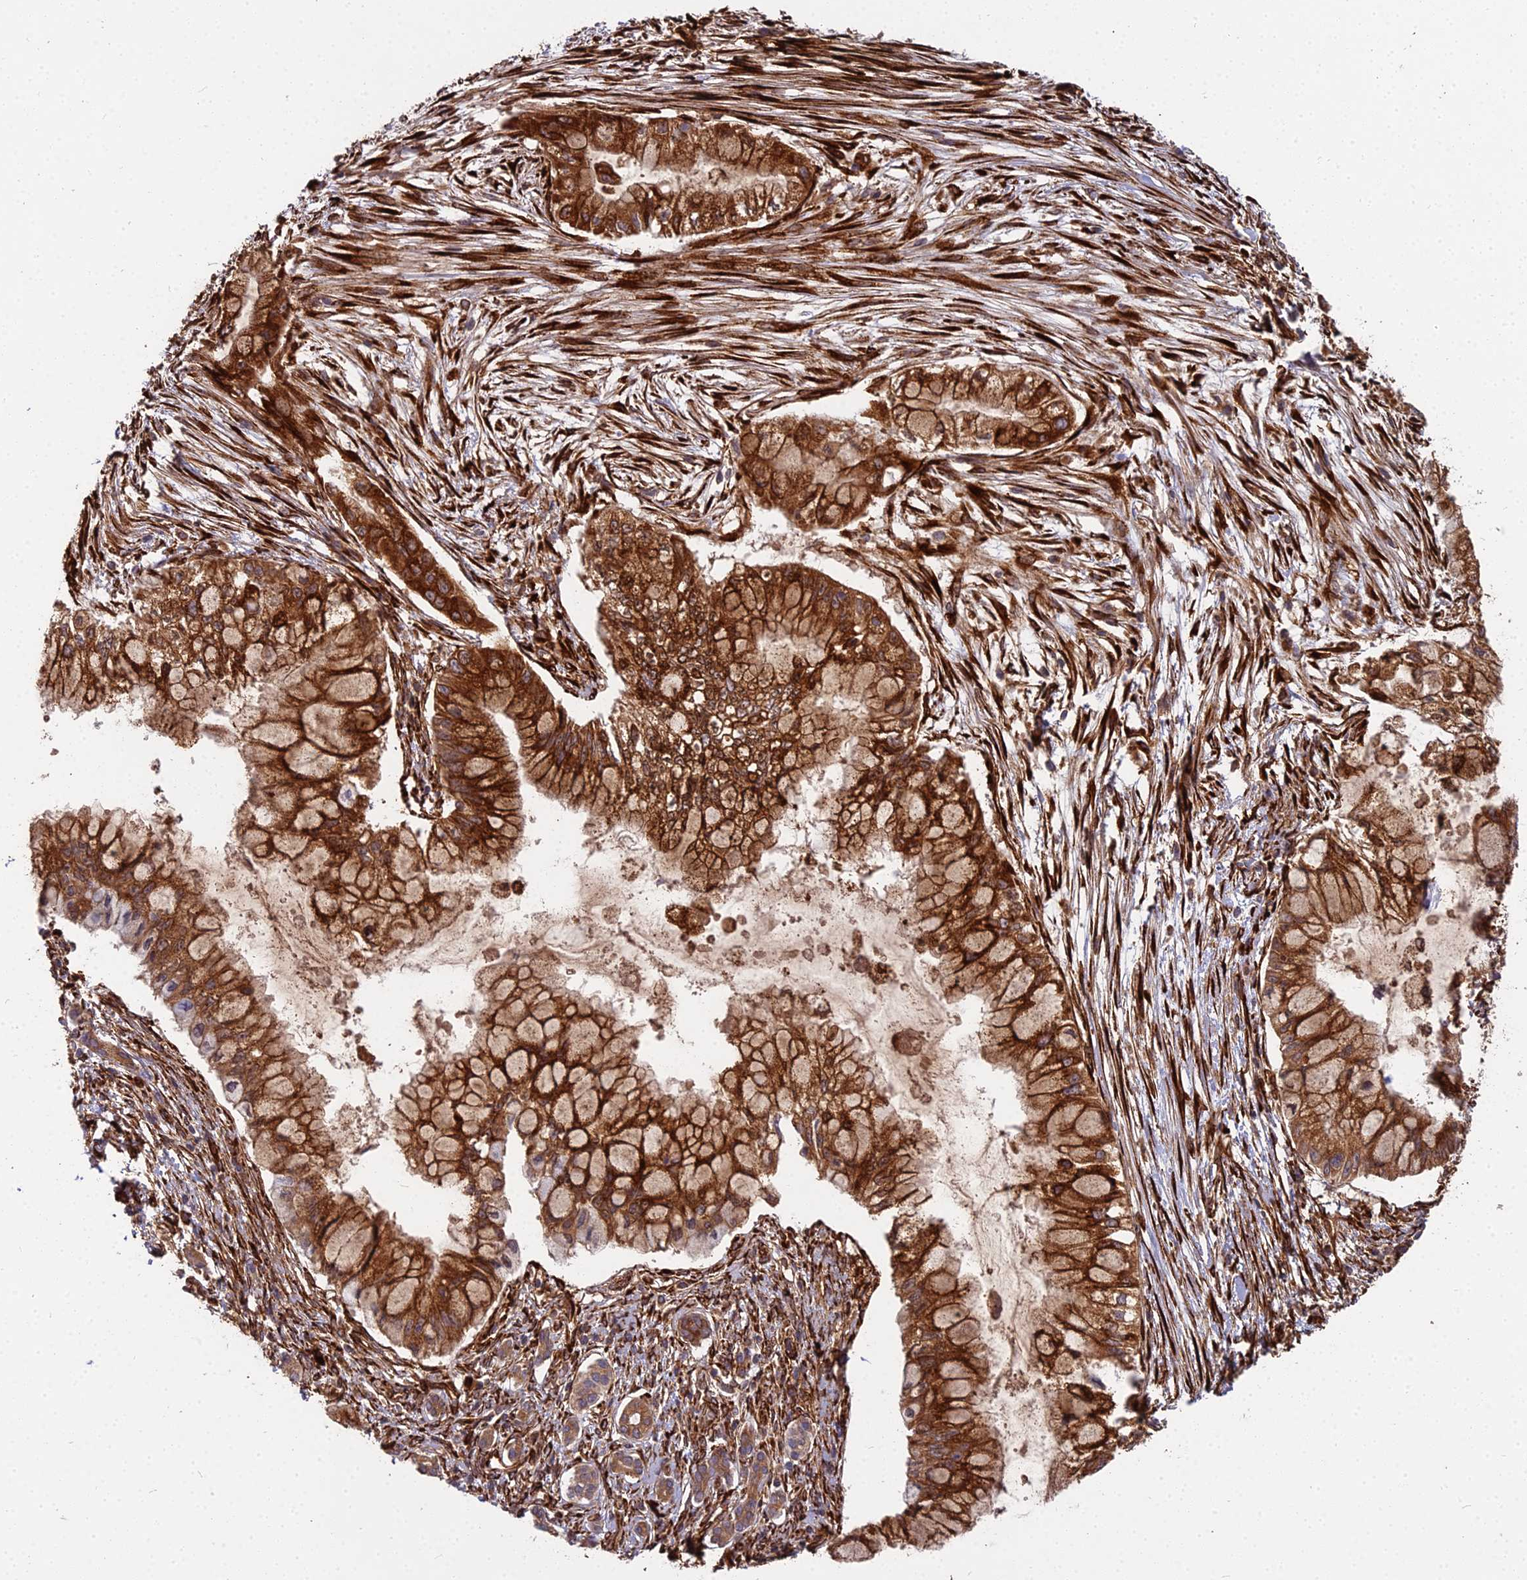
{"staining": {"intensity": "strong", "quantity": ">75%", "location": "cytoplasmic/membranous"}, "tissue": "pancreatic cancer", "cell_type": "Tumor cells", "image_type": "cancer", "snomed": [{"axis": "morphology", "description": "Adenocarcinoma, NOS"}, {"axis": "topography", "description": "Pancreas"}], "caption": "Strong cytoplasmic/membranous protein expression is identified in approximately >75% of tumor cells in pancreatic adenocarcinoma.", "gene": "NDUFAF7", "patient": {"sex": "male", "age": 48}}